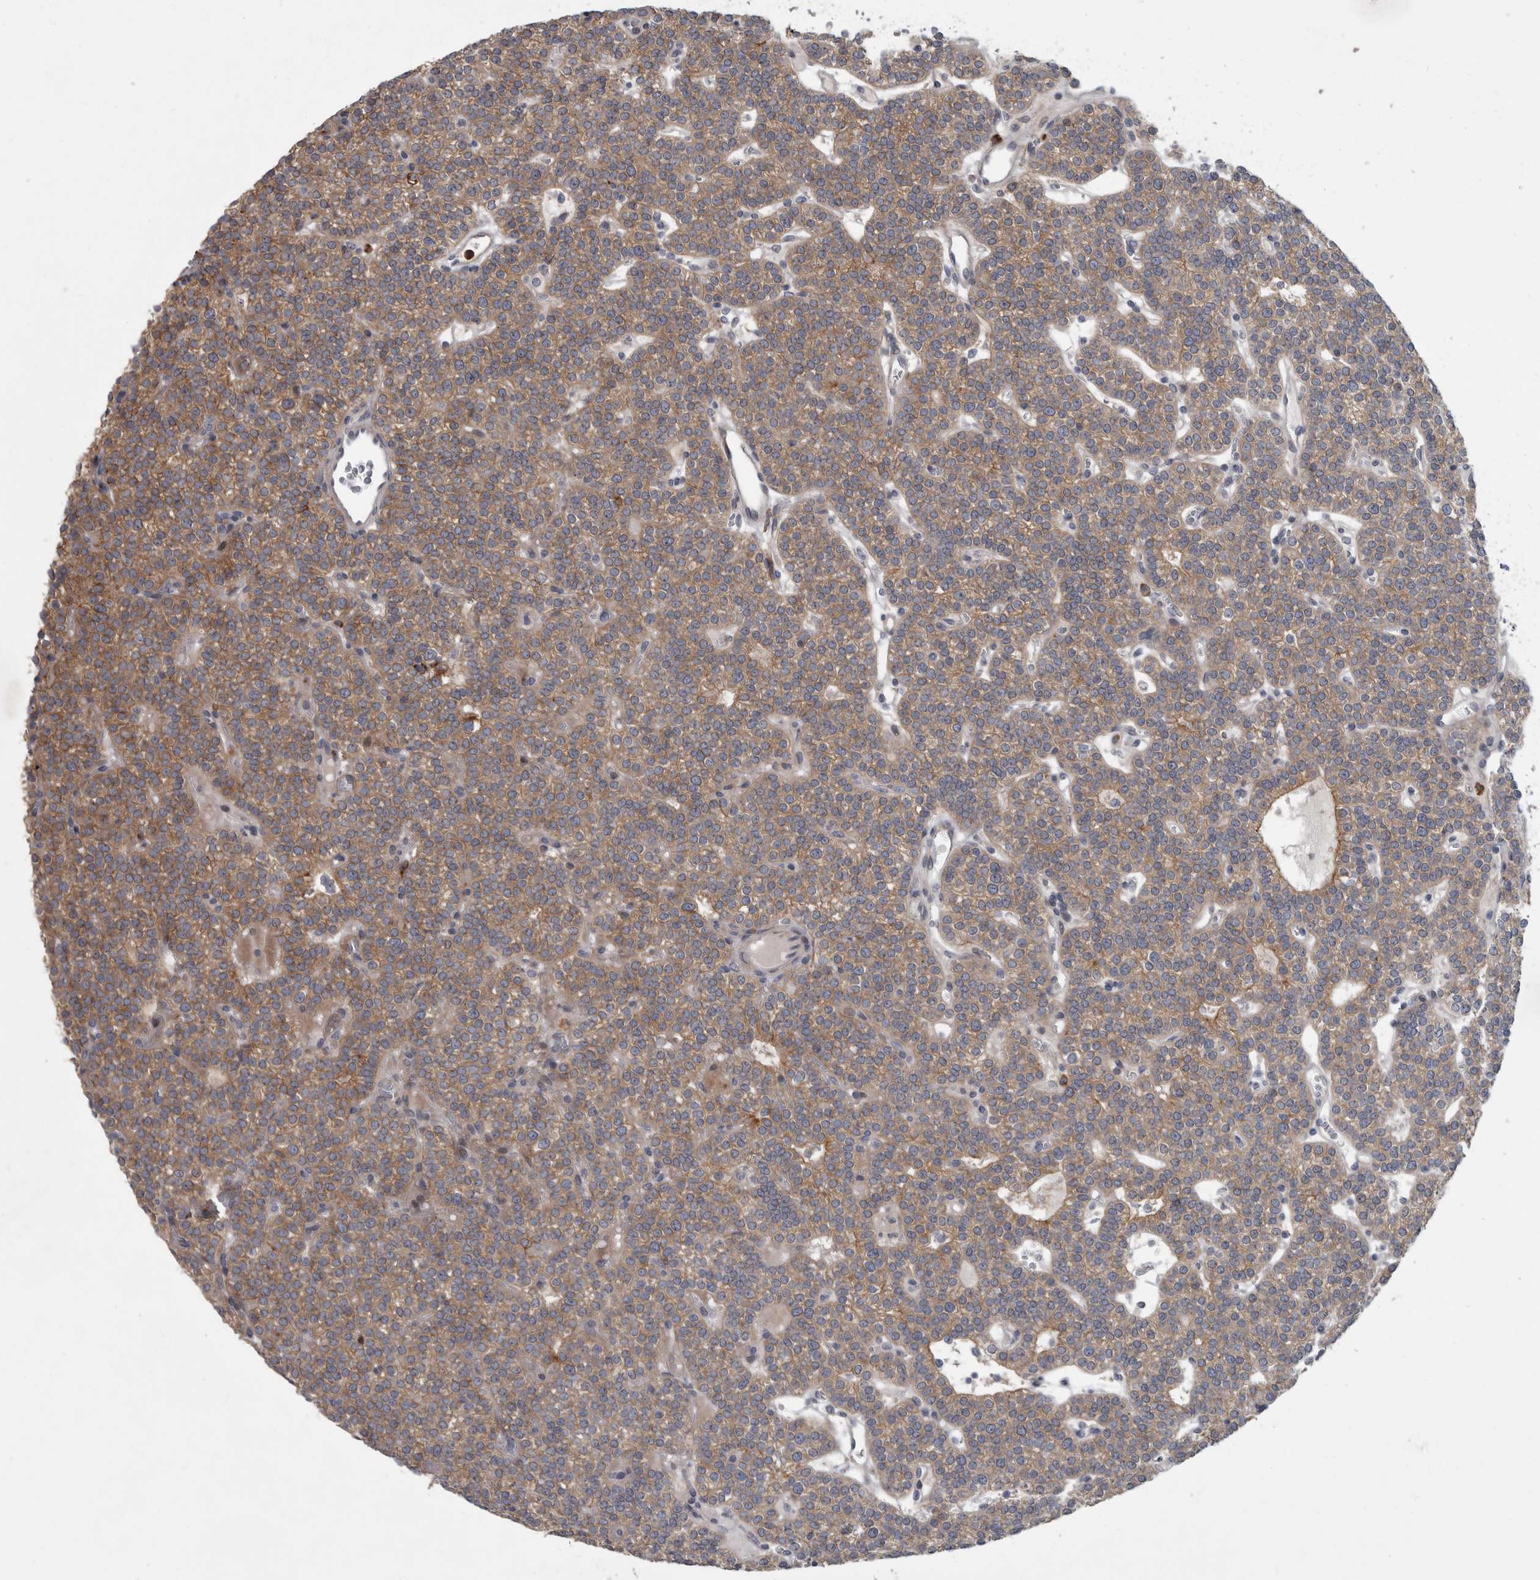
{"staining": {"intensity": "moderate", "quantity": "25%-75%", "location": "cytoplasmic/membranous"}, "tissue": "parathyroid gland", "cell_type": "Glandular cells", "image_type": "normal", "snomed": [{"axis": "morphology", "description": "Normal tissue, NOS"}, {"axis": "topography", "description": "Parathyroid gland"}], "caption": "Moderate cytoplasmic/membranous protein expression is present in approximately 25%-75% of glandular cells in parathyroid gland.", "gene": "CDC42BPG", "patient": {"sex": "male", "age": 83}}